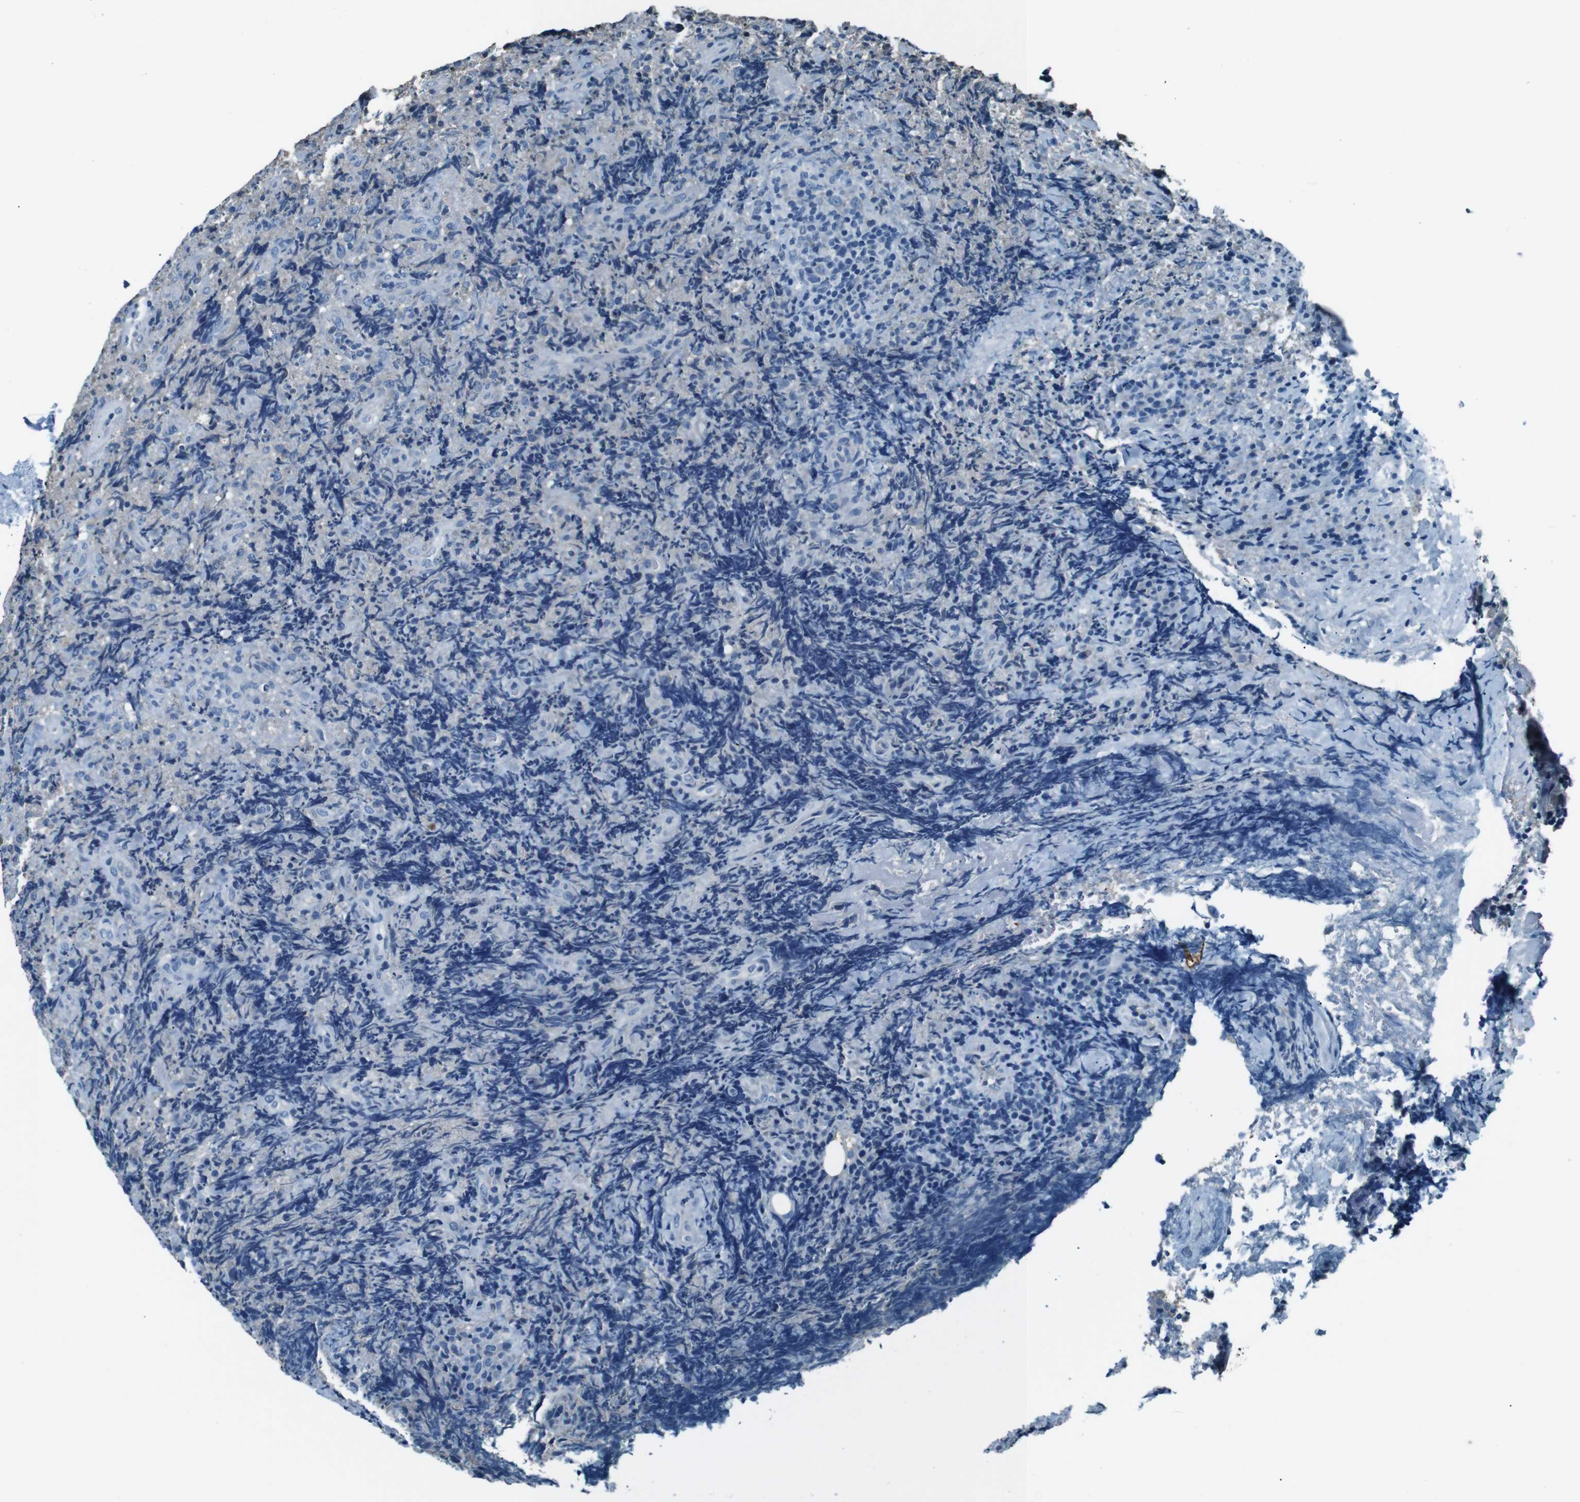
{"staining": {"intensity": "negative", "quantity": "none", "location": "none"}, "tissue": "lymphoma", "cell_type": "Tumor cells", "image_type": "cancer", "snomed": [{"axis": "morphology", "description": "Malignant lymphoma, non-Hodgkin's type, High grade"}, {"axis": "topography", "description": "Tonsil"}], "caption": "Immunohistochemistry (IHC) of lymphoma shows no staining in tumor cells.", "gene": "LEP", "patient": {"sex": "female", "age": 36}}